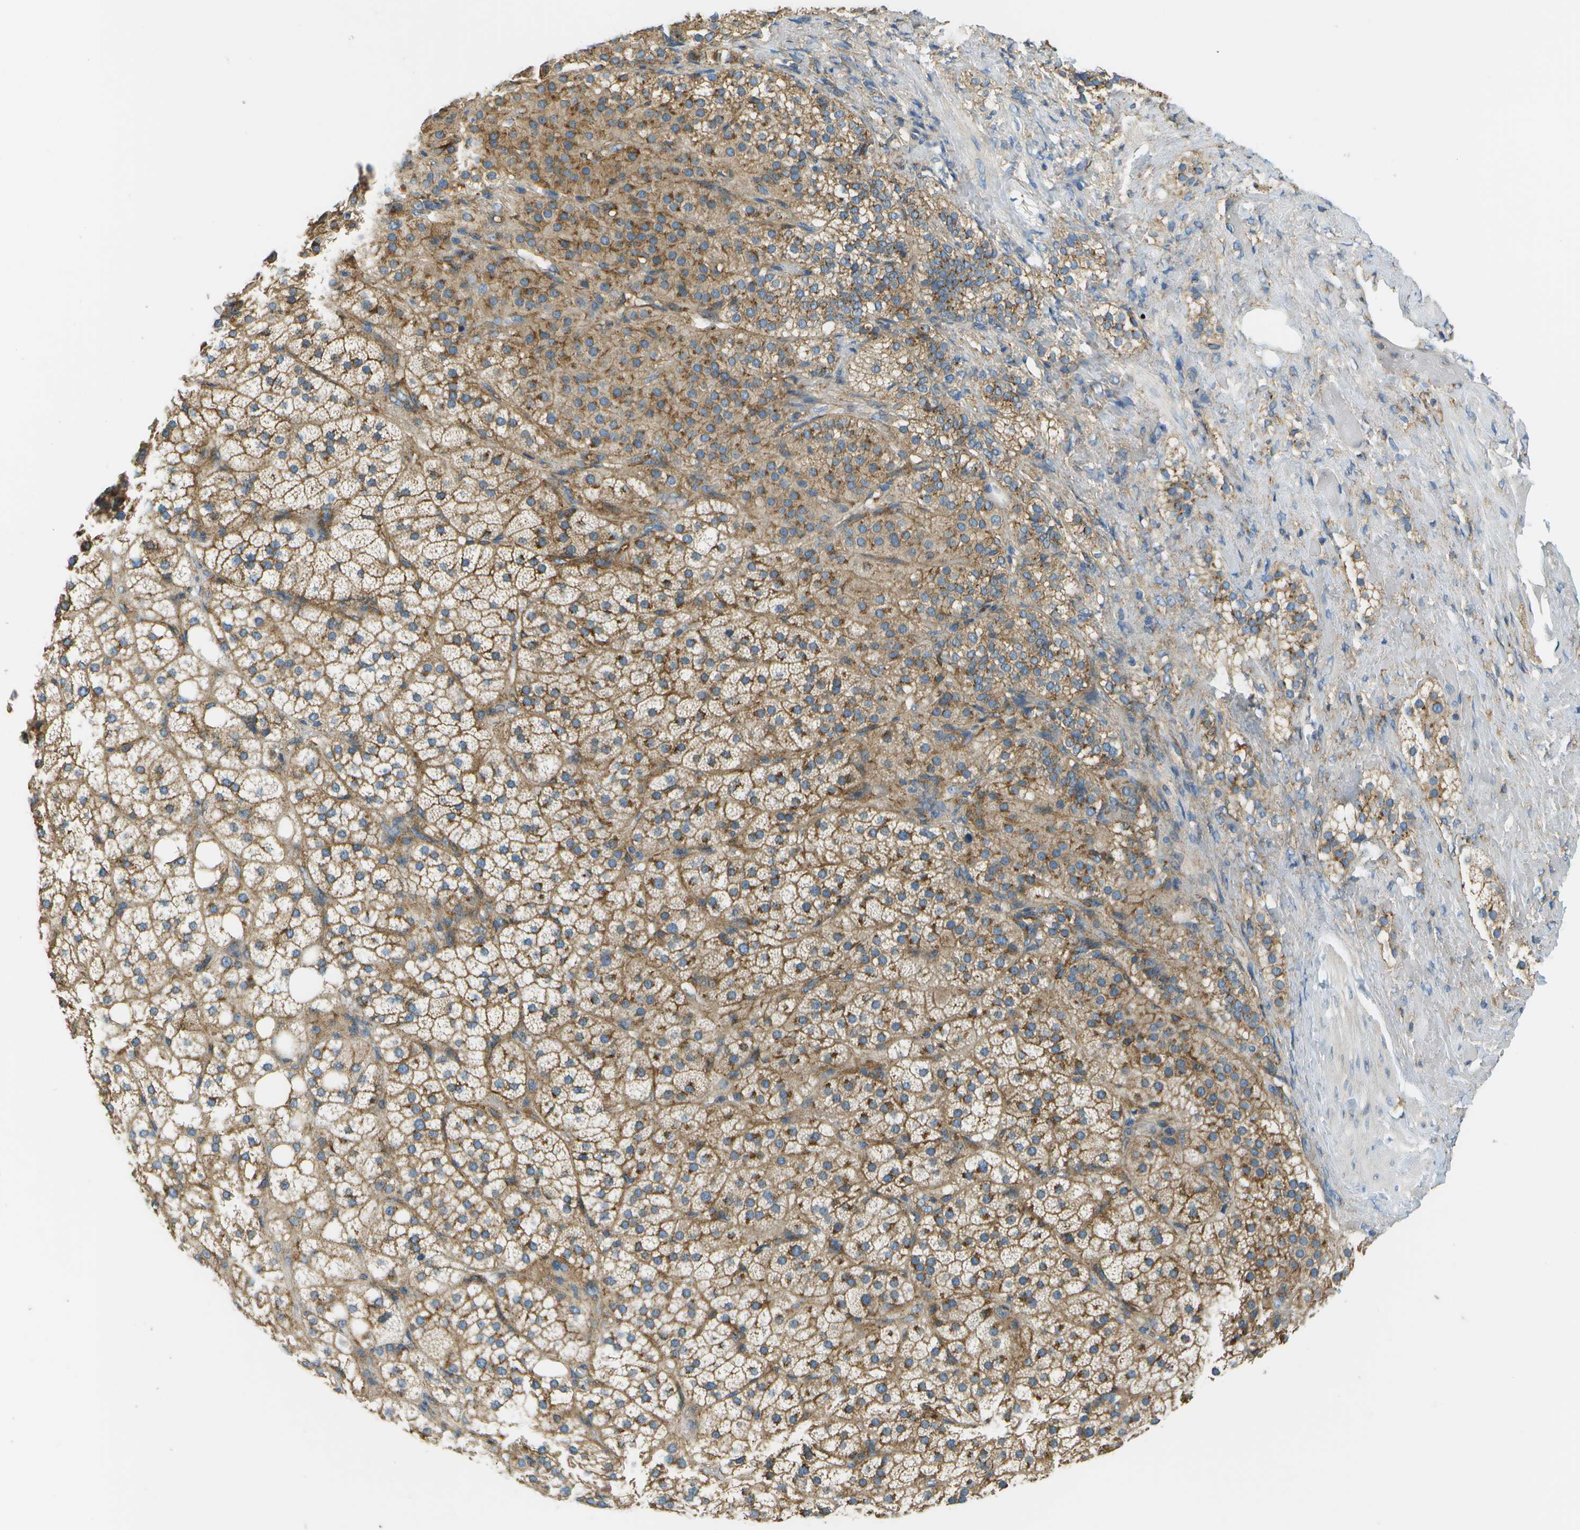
{"staining": {"intensity": "moderate", "quantity": ">75%", "location": "cytoplasmic/membranous"}, "tissue": "adrenal gland", "cell_type": "Glandular cells", "image_type": "normal", "snomed": [{"axis": "morphology", "description": "Normal tissue, NOS"}, {"axis": "topography", "description": "Adrenal gland"}], "caption": "The histopathology image reveals staining of unremarkable adrenal gland, revealing moderate cytoplasmic/membranous protein staining (brown color) within glandular cells. (DAB (3,3'-diaminobenzidine) IHC, brown staining for protein, blue staining for nuclei).", "gene": "CLTC", "patient": {"sex": "female", "age": 59}}